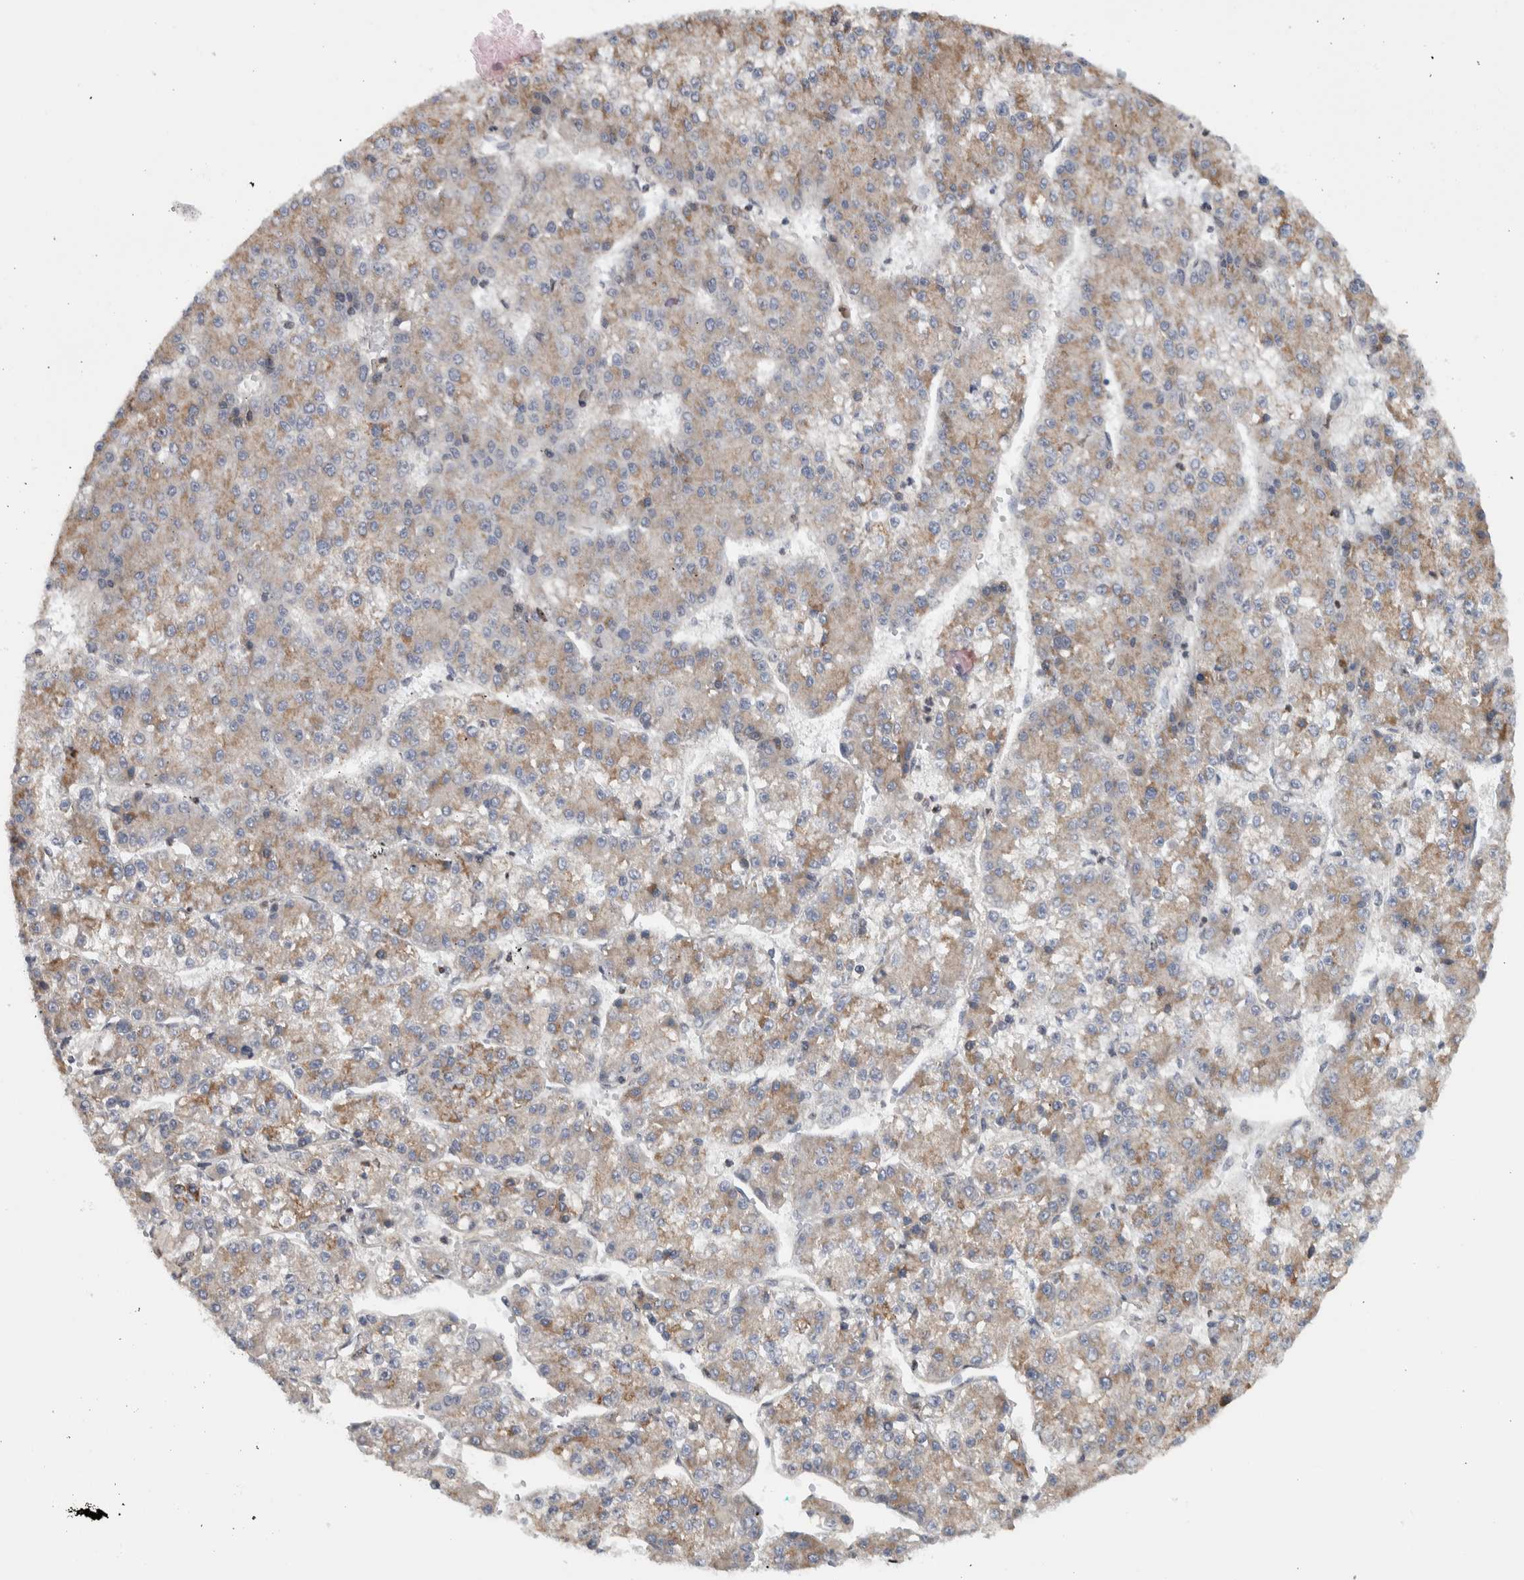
{"staining": {"intensity": "weak", "quantity": ">75%", "location": "cytoplasmic/membranous"}, "tissue": "liver cancer", "cell_type": "Tumor cells", "image_type": "cancer", "snomed": [{"axis": "morphology", "description": "Carcinoma, Hepatocellular, NOS"}, {"axis": "topography", "description": "Liver"}], "caption": "Immunohistochemistry (IHC) of liver cancer exhibits low levels of weak cytoplasmic/membranous positivity in about >75% of tumor cells.", "gene": "MSL1", "patient": {"sex": "female", "age": 73}}